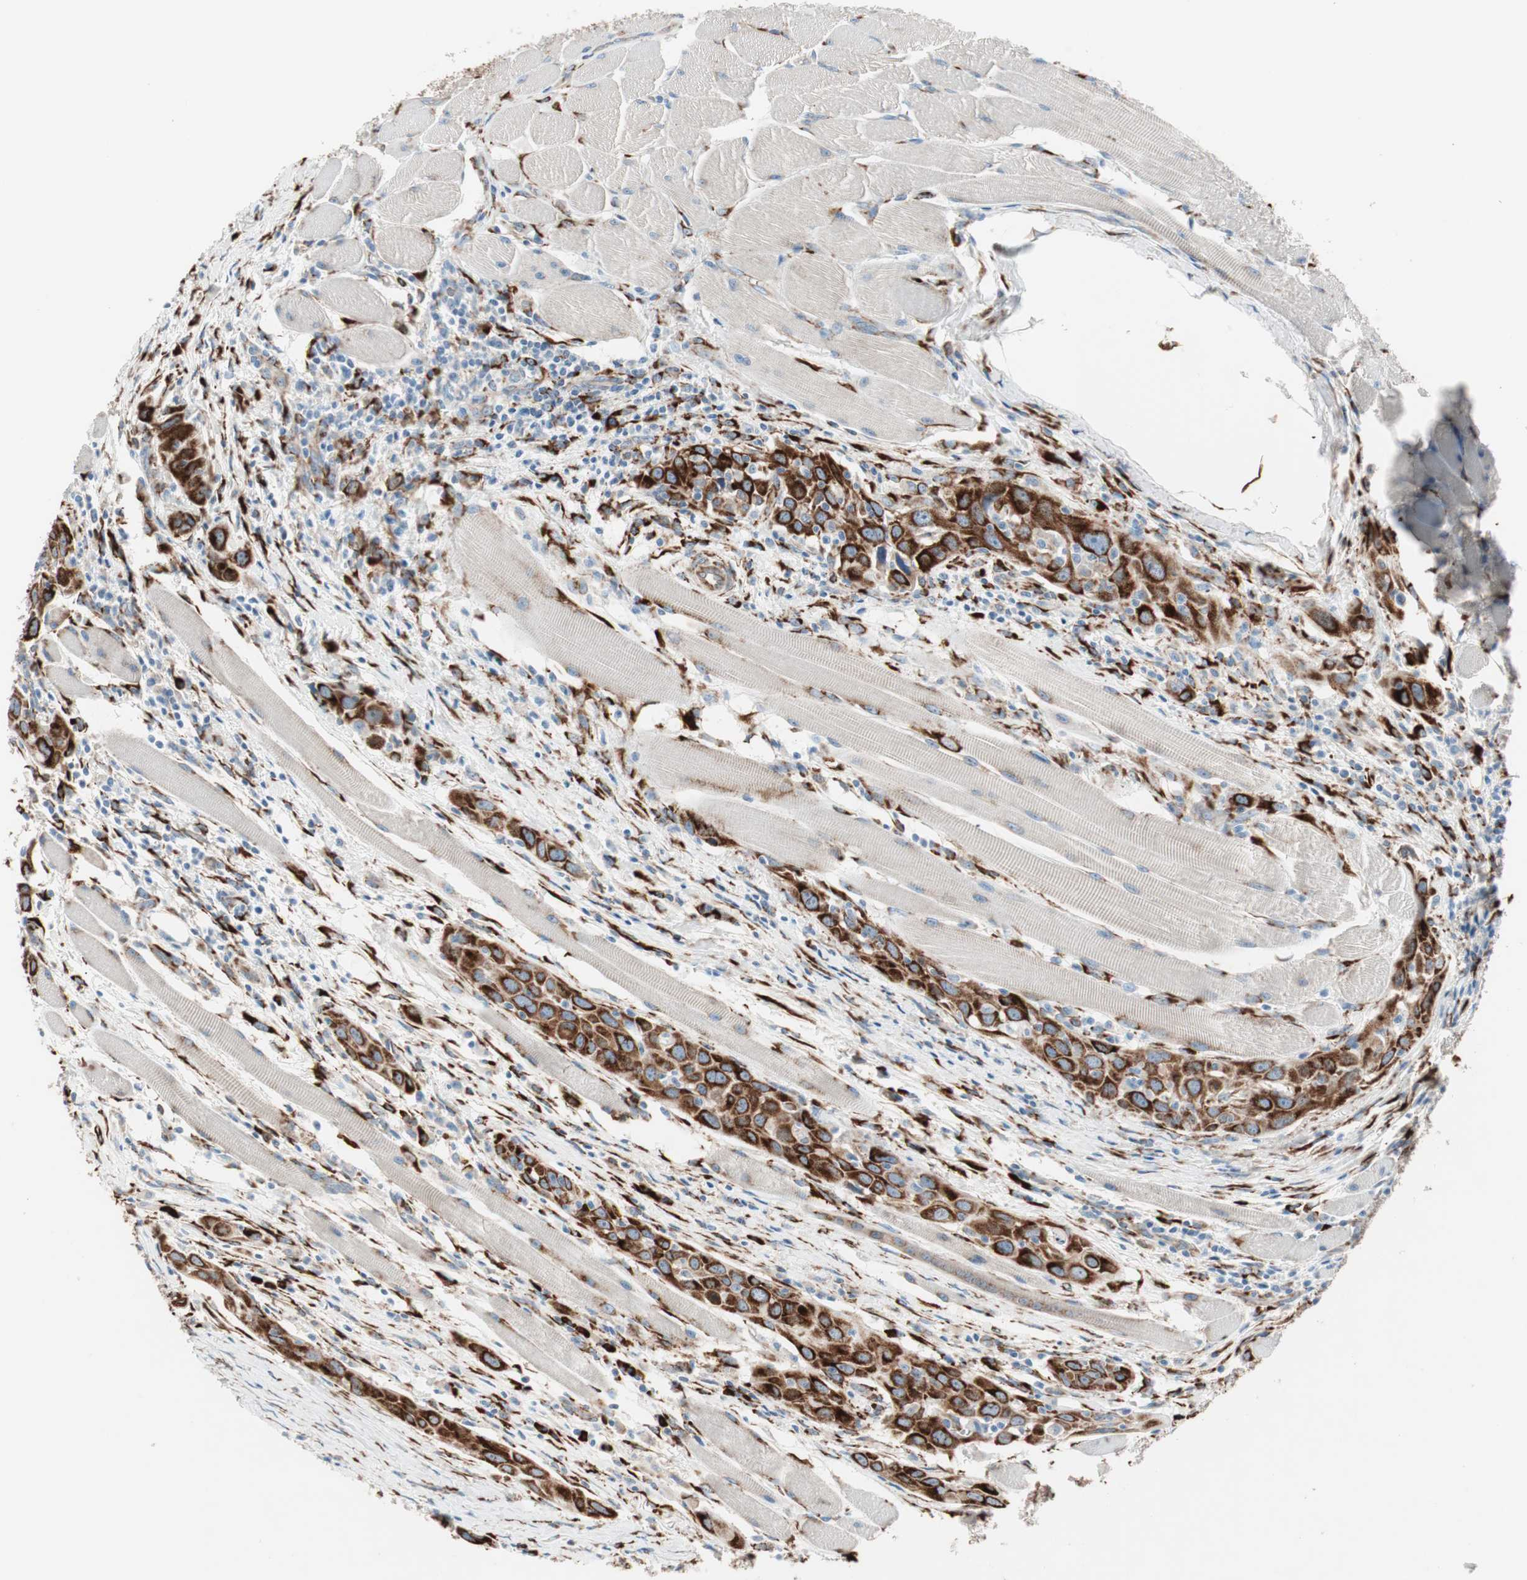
{"staining": {"intensity": "strong", "quantity": ">75%", "location": "cytoplasmic/membranous"}, "tissue": "head and neck cancer", "cell_type": "Tumor cells", "image_type": "cancer", "snomed": [{"axis": "morphology", "description": "Squamous cell carcinoma, NOS"}, {"axis": "topography", "description": "Oral tissue"}, {"axis": "topography", "description": "Head-Neck"}], "caption": "This photomicrograph shows IHC staining of head and neck cancer (squamous cell carcinoma), with high strong cytoplasmic/membranous positivity in approximately >75% of tumor cells.", "gene": "P4HTM", "patient": {"sex": "female", "age": 50}}